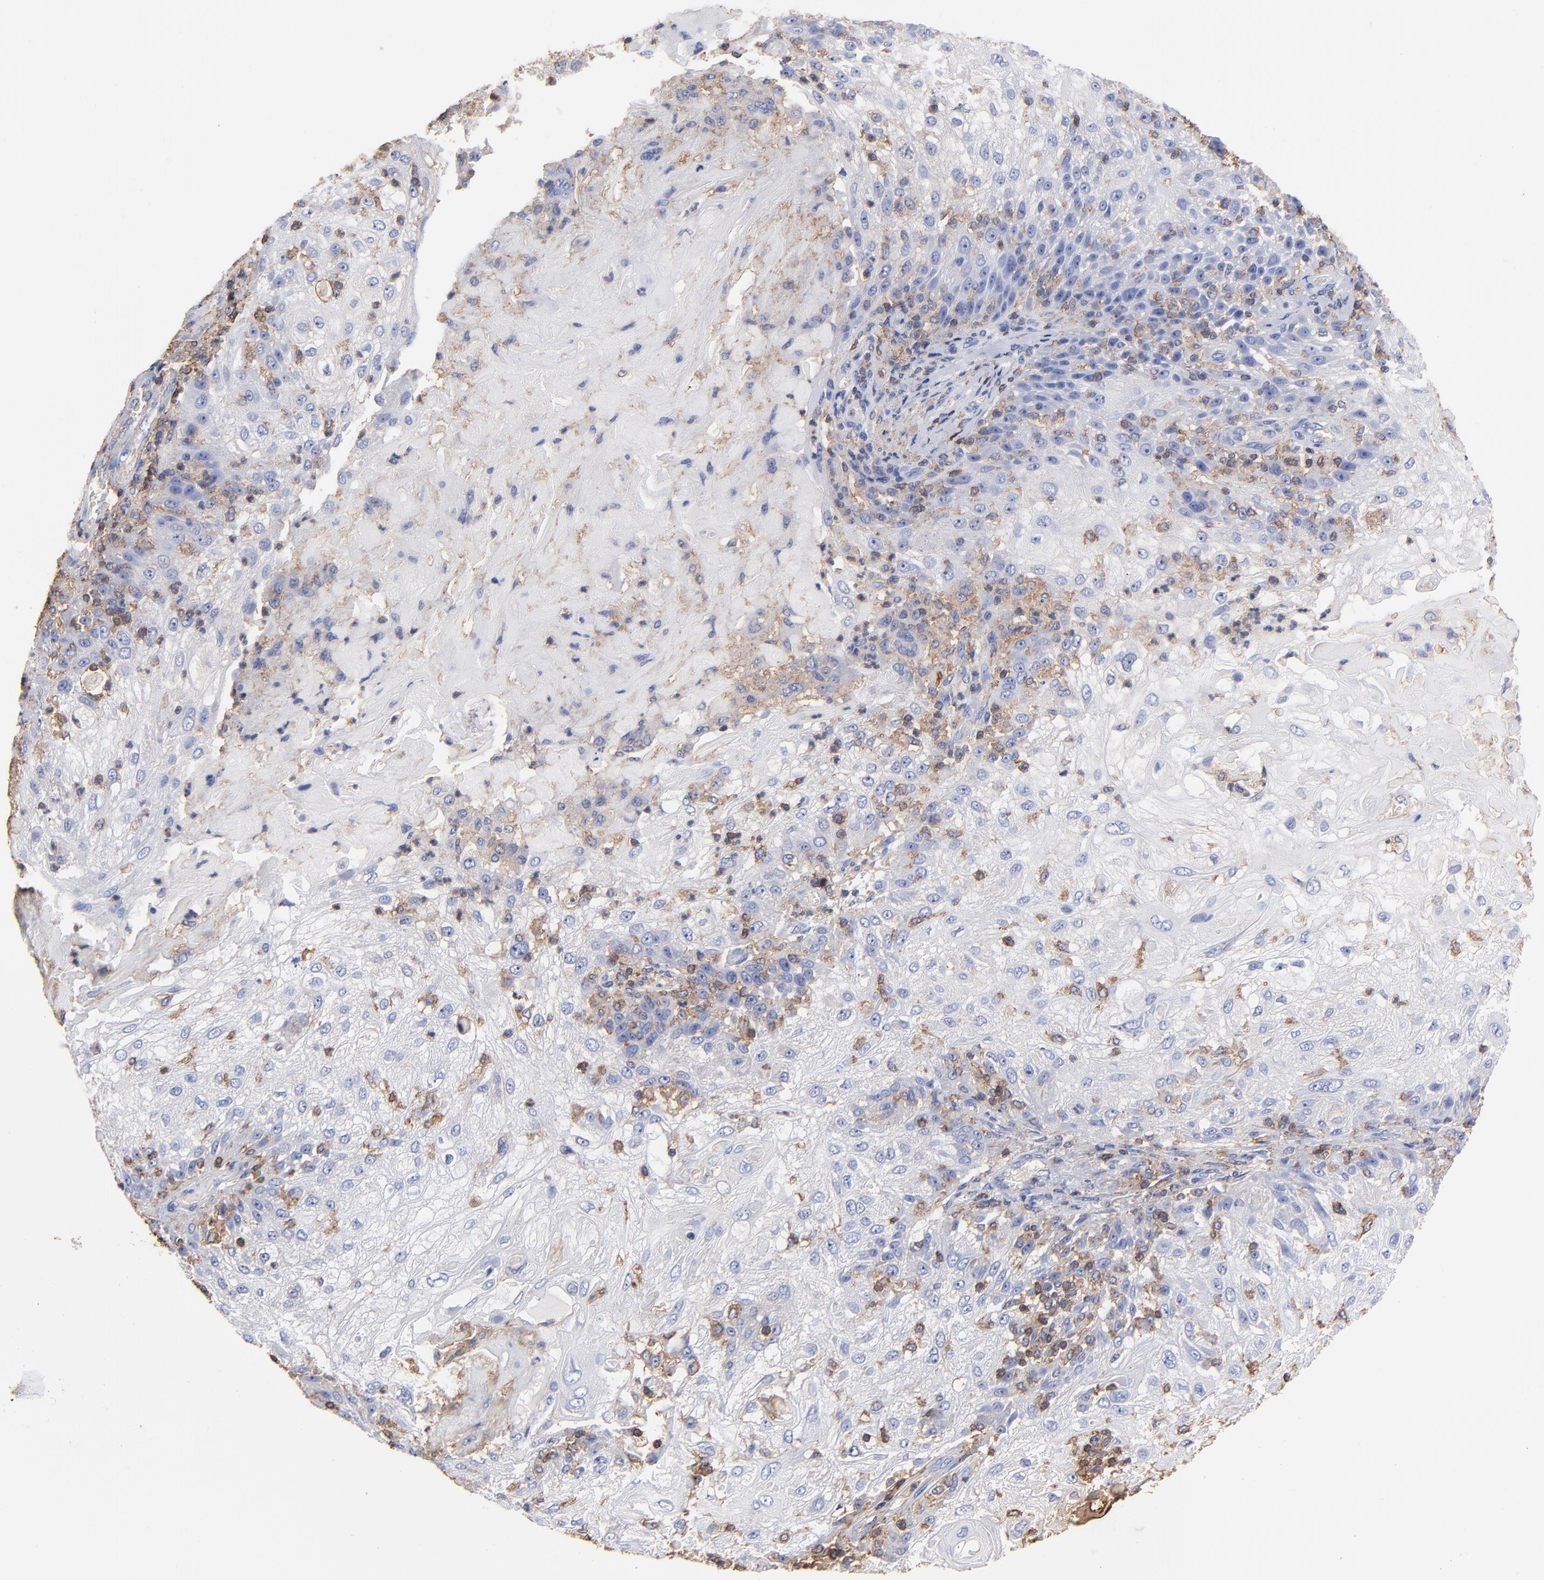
{"staining": {"intensity": "weak", "quantity": "25%-75%", "location": "cytoplasmic/membranous"}, "tissue": "skin cancer", "cell_type": "Tumor cells", "image_type": "cancer", "snomed": [{"axis": "morphology", "description": "Normal tissue, NOS"}, {"axis": "morphology", "description": "Squamous cell carcinoma, NOS"}, {"axis": "topography", "description": "Skin"}], "caption": "A brown stain shows weak cytoplasmic/membranous expression of a protein in skin cancer tumor cells. (DAB IHC, brown staining for protein, blue staining for nuclei).", "gene": "ASL", "patient": {"sex": "female", "age": 83}}